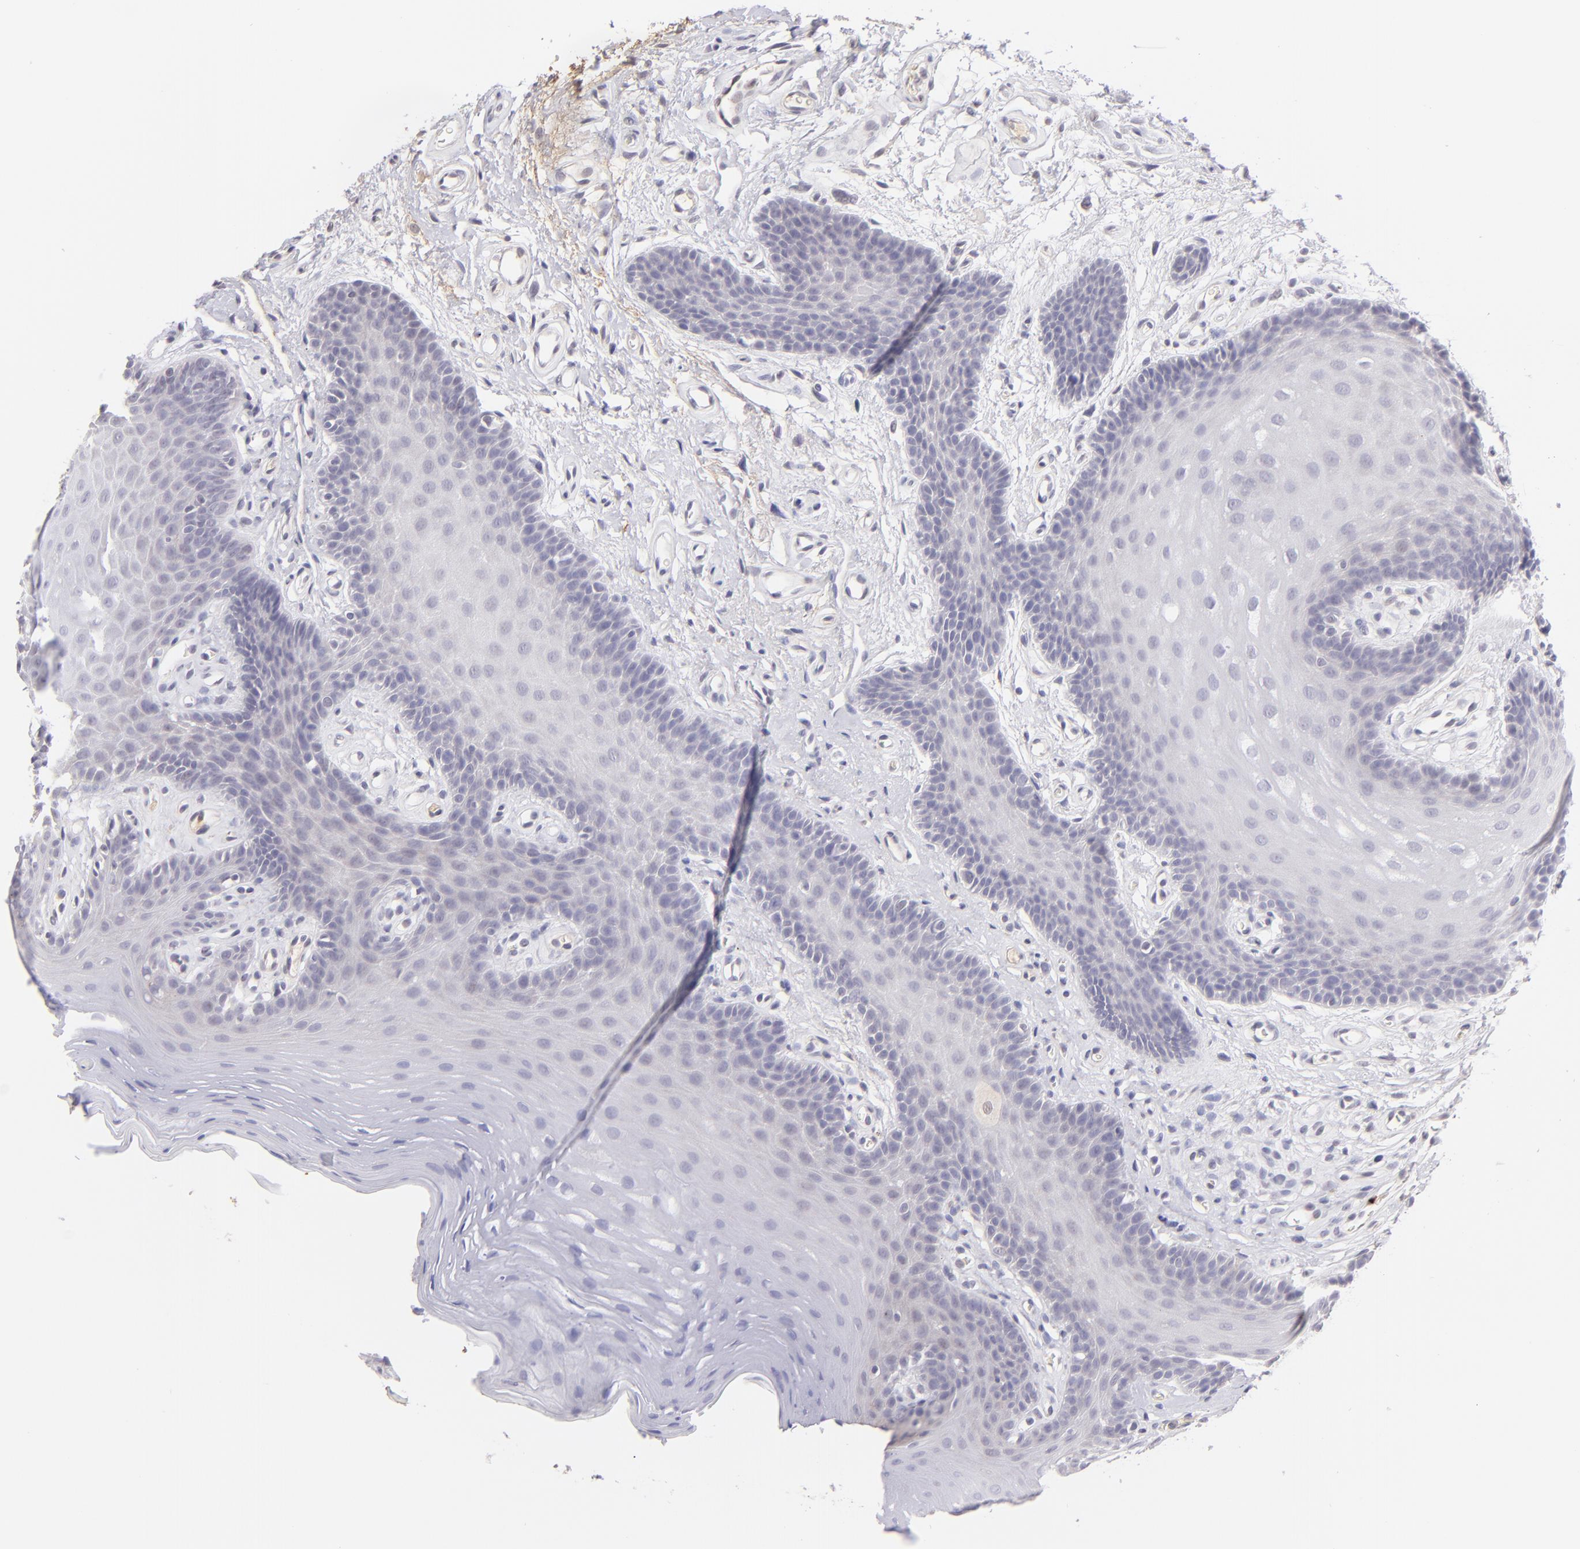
{"staining": {"intensity": "negative", "quantity": "none", "location": "none"}, "tissue": "oral mucosa", "cell_type": "Squamous epithelial cells", "image_type": "normal", "snomed": [{"axis": "morphology", "description": "Normal tissue, NOS"}, {"axis": "topography", "description": "Oral tissue"}], "caption": "Immunohistochemical staining of normal oral mucosa demonstrates no significant staining in squamous epithelial cells.", "gene": "MAGEA1", "patient": {"sex": "male", "age": 62}}